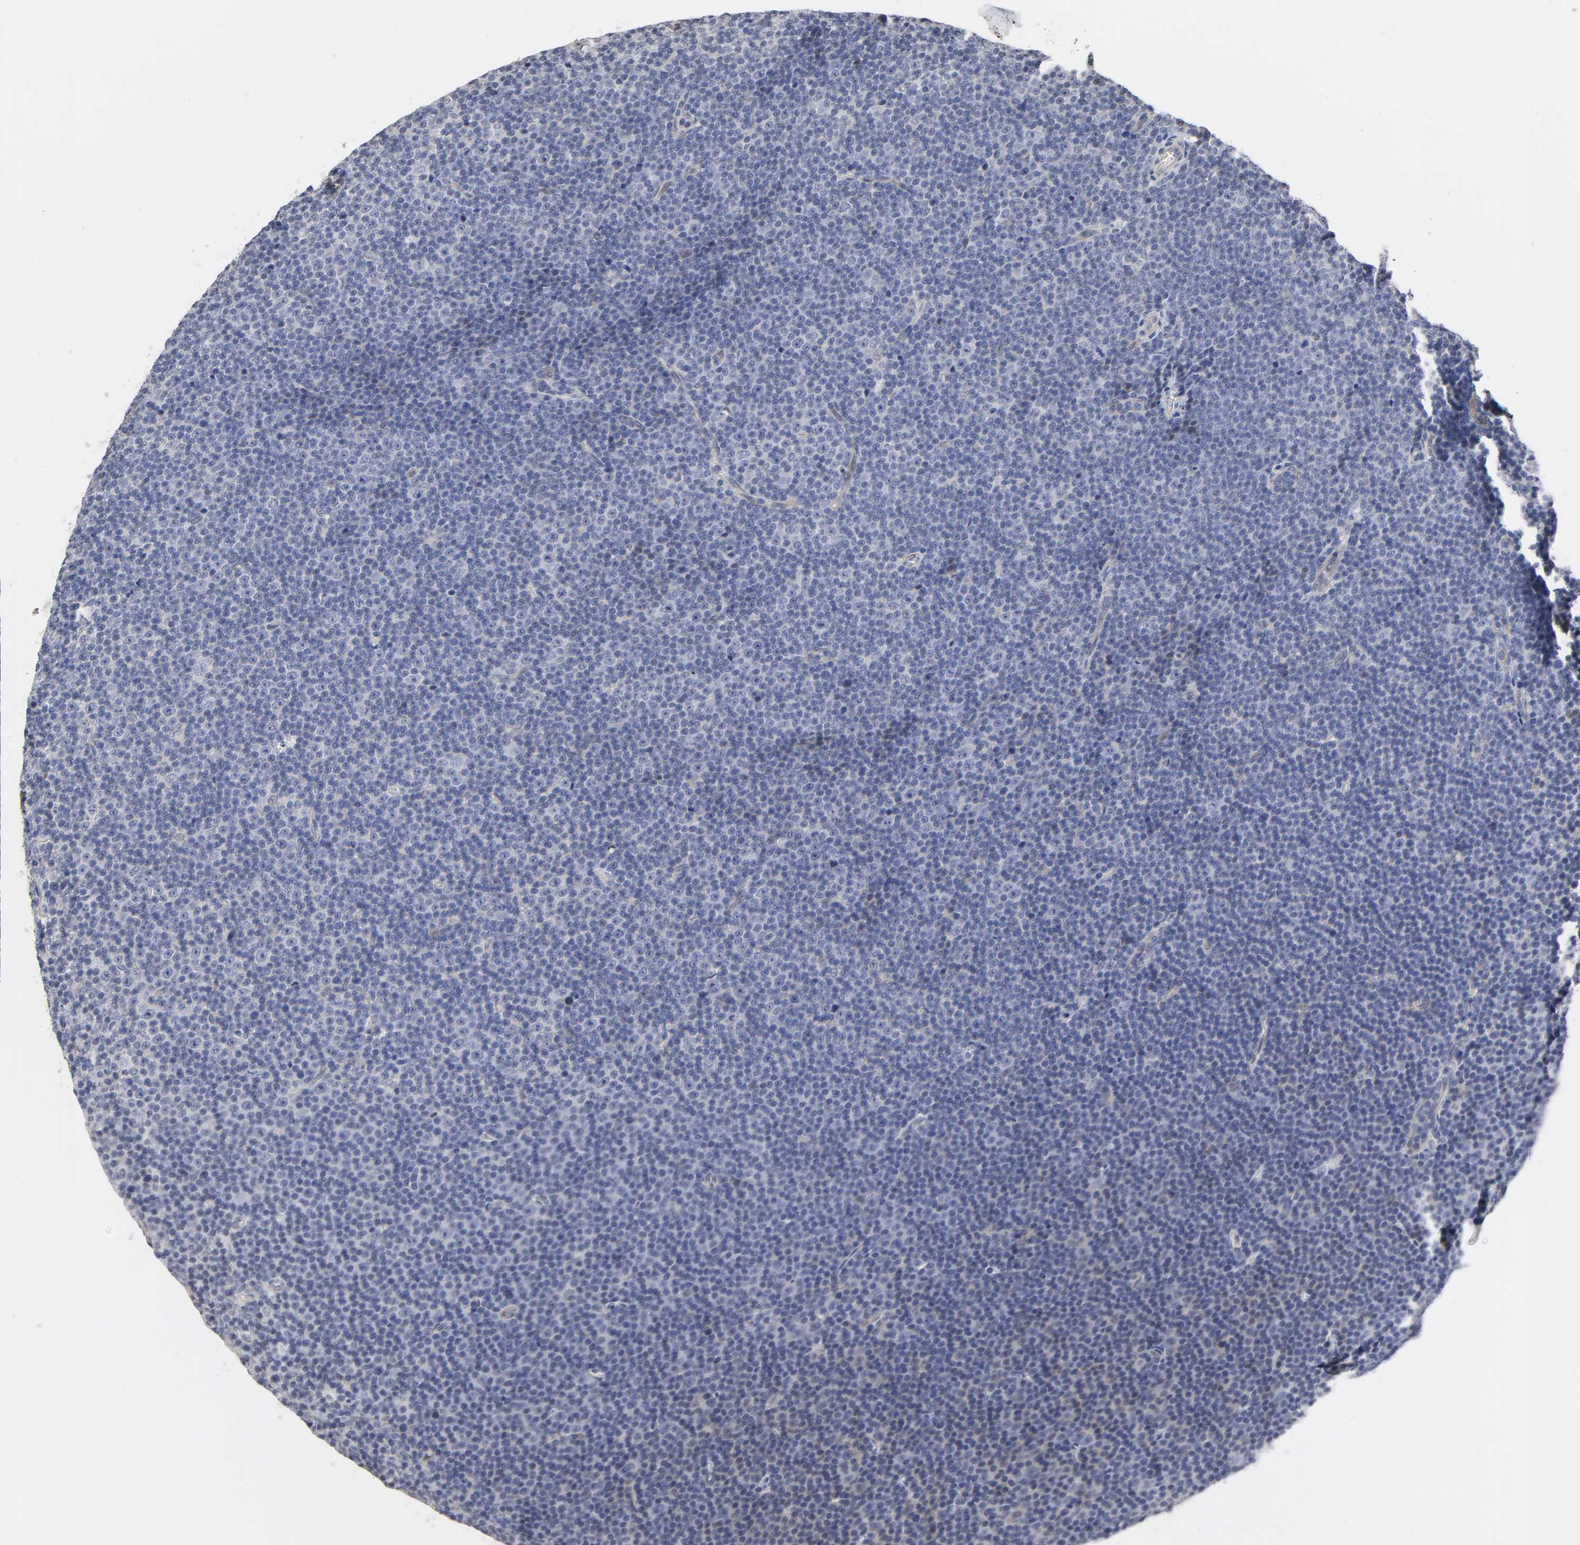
{"staining": {"intensity": "negative", "quantity": "none", "location": "none"}, "tissue": "lymphoma", "cell_type": "Tumor cells", "image_type": "cancer", "snomed": [{"axis": "morphology", "description": "Malignant lymphoma, non-Hodgkin's type, Low grade"}, {"axis": "topography", "description": "Lymph node"}], "caption": "A photomicrograph of human lymphoma is negative for staining in tumor cells.", "gene": "HNF4A", "patient": {"sex": "female", "age": 67}}